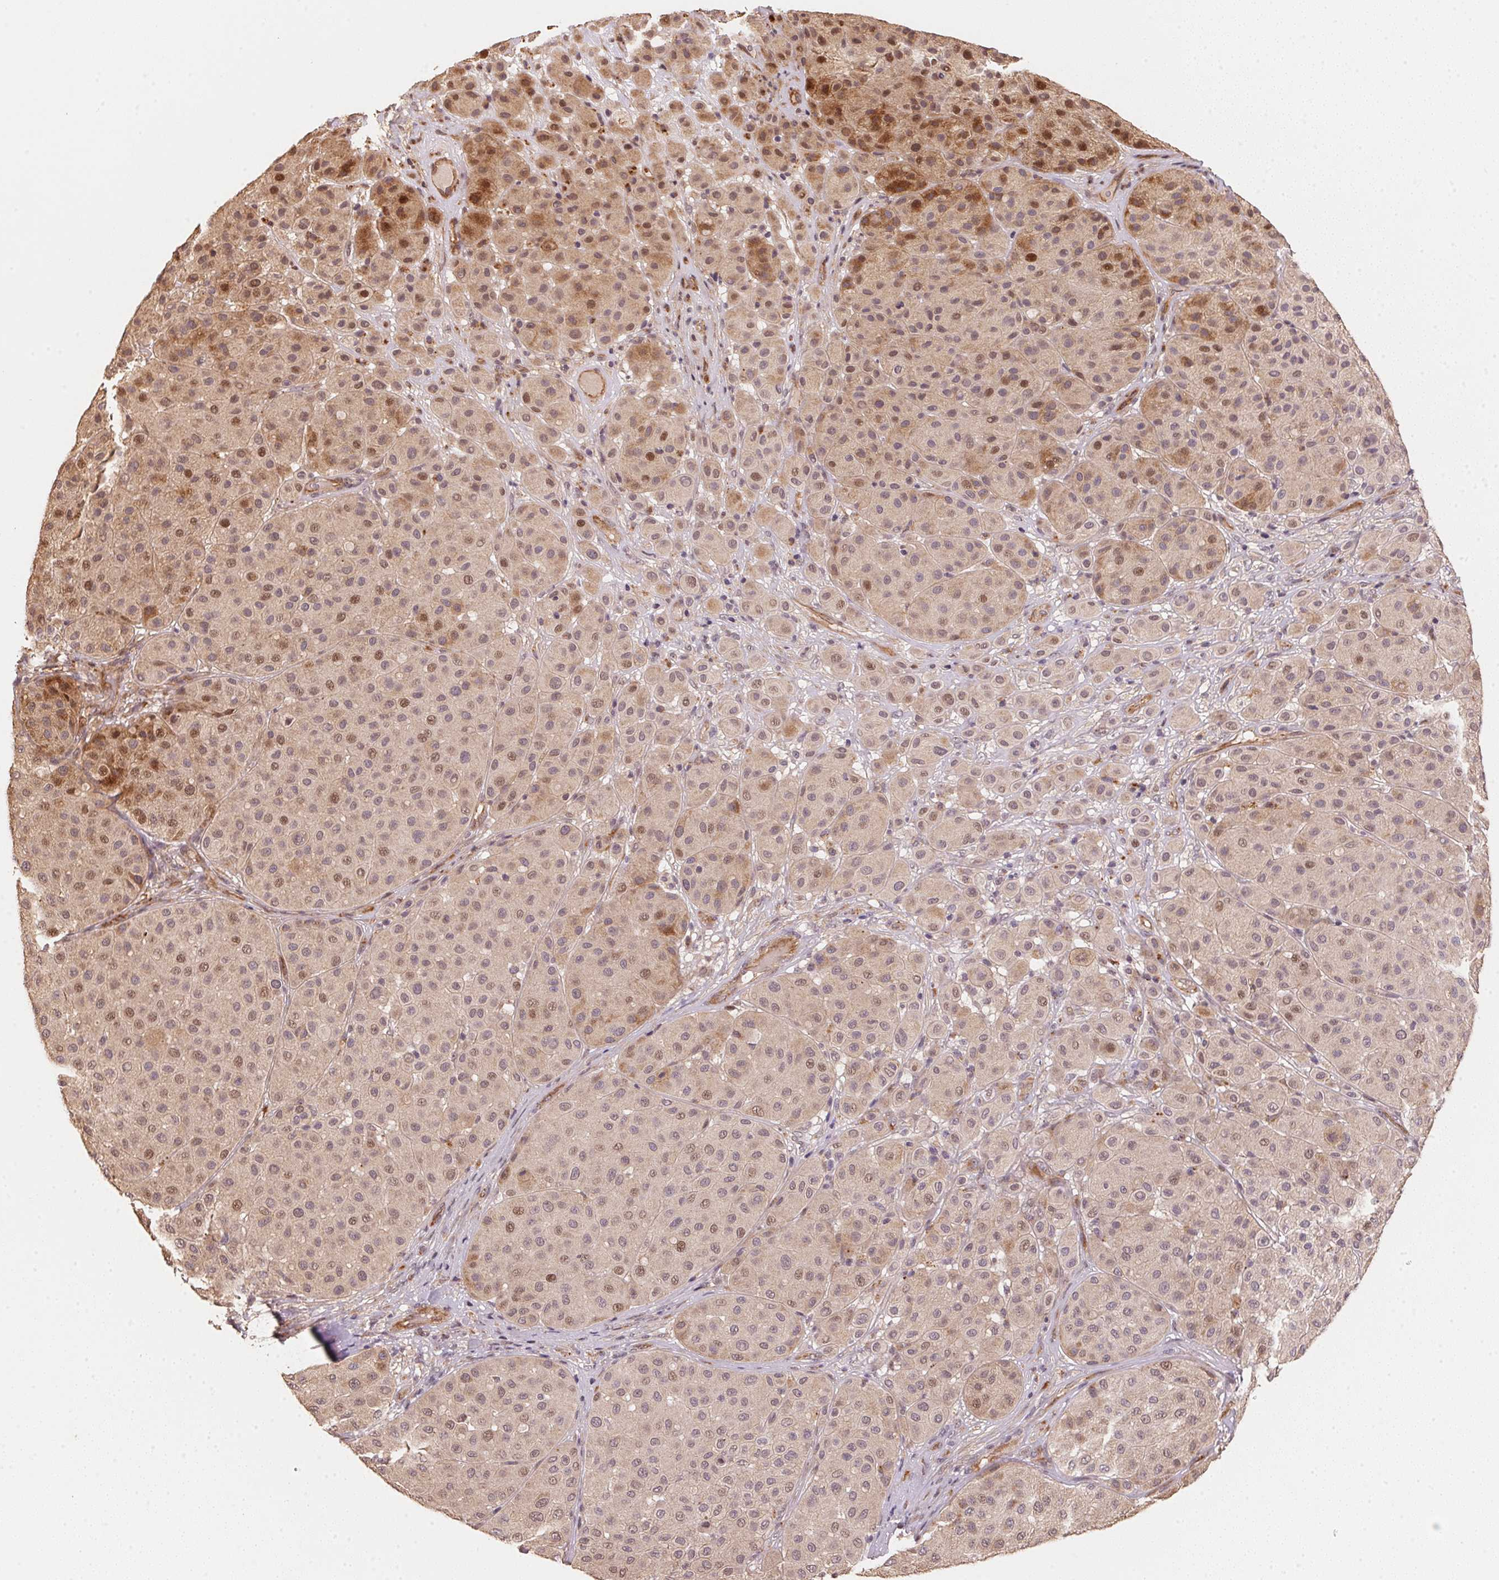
{"staining": {"intensity": "weak", "quantity": "25%-75%", "location": "cytoplasmic/membranous,nuclear"}, "tissue": "melanoma", "cell_type": "Tumor cells", "image_type": "cancer", "snomed": [{"axis": "morphology", "description": "Malignant melanoma, Metastatic site"}, {"axis": "topography", "description": "Smooth muscle"}], "caption": "This is a micrograph of immunohistochemistry staining of malignant melanoma (metastatic site), which shows weak expression in the cytoplasmic/membranous and nuclear of tumor cells.", "gene": "TMEM222", "patient": {"sex": "male", "age": 41}}